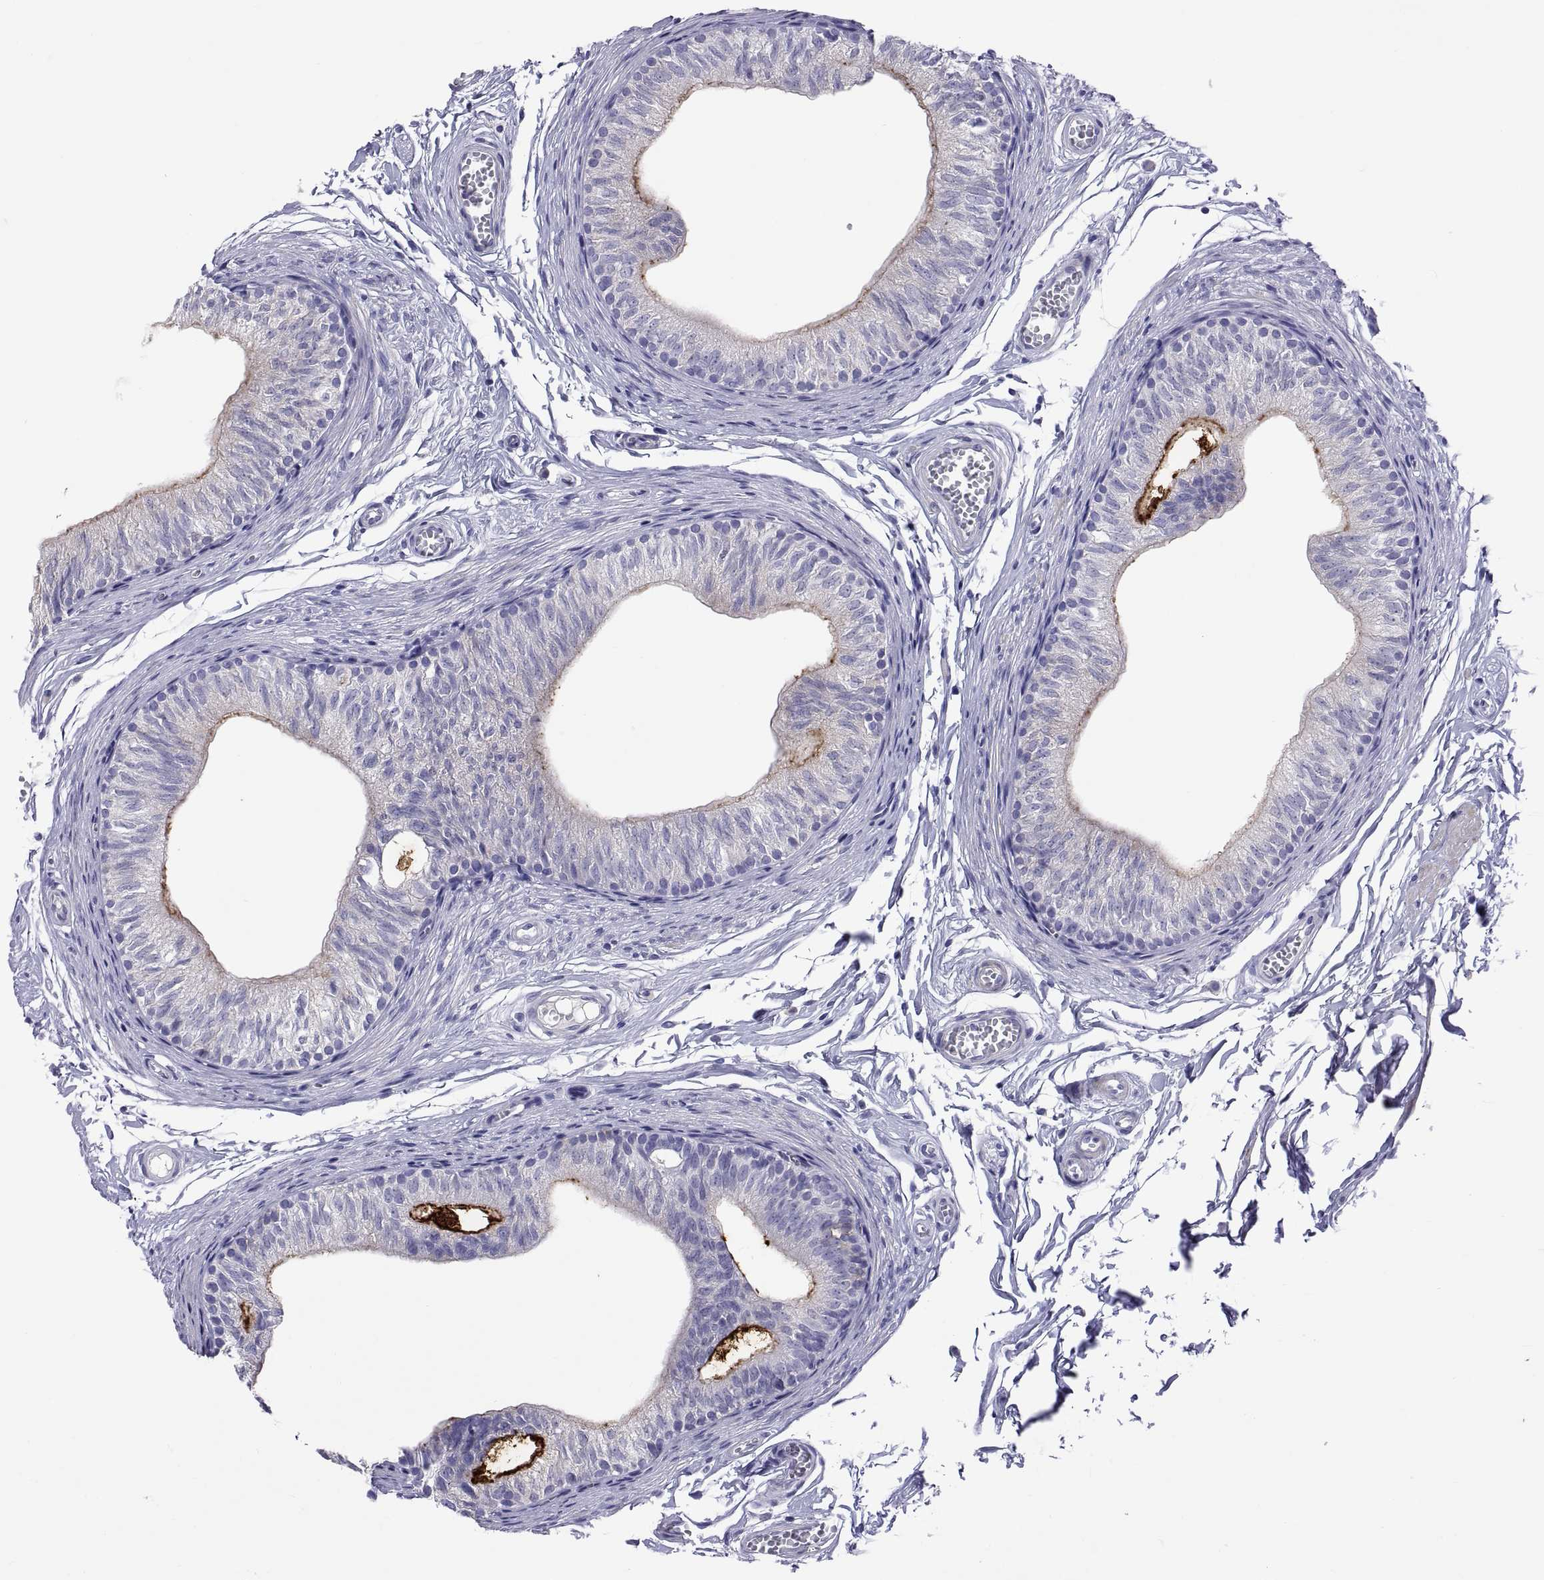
{"staining": {"intensity": "strong", "quantity": "25%-75%", "location": "cytoplasmic/membranous"}, "tissue": "epididymis", "cell_type": "Glandular cells", "image_type": "normal", "snomed": [{"axis": "morphology", "description": "Normal tissue, NOS"}, {"axis": "topography", "description": "Epididymis"}], "caption": "The photomicrograph shows staining of normal epididymis, revealing strong cytoplasmic/membranous protein positivity (brown color) within glandular cells. The staining was performed using DAB (3,3'-diaminobenzidine), with brown indicating positive protein expression. Nuclei are stained blue with hematoxylin.", "gene": "BSPH1", "patient": {"sex": "male", "age": 22}}